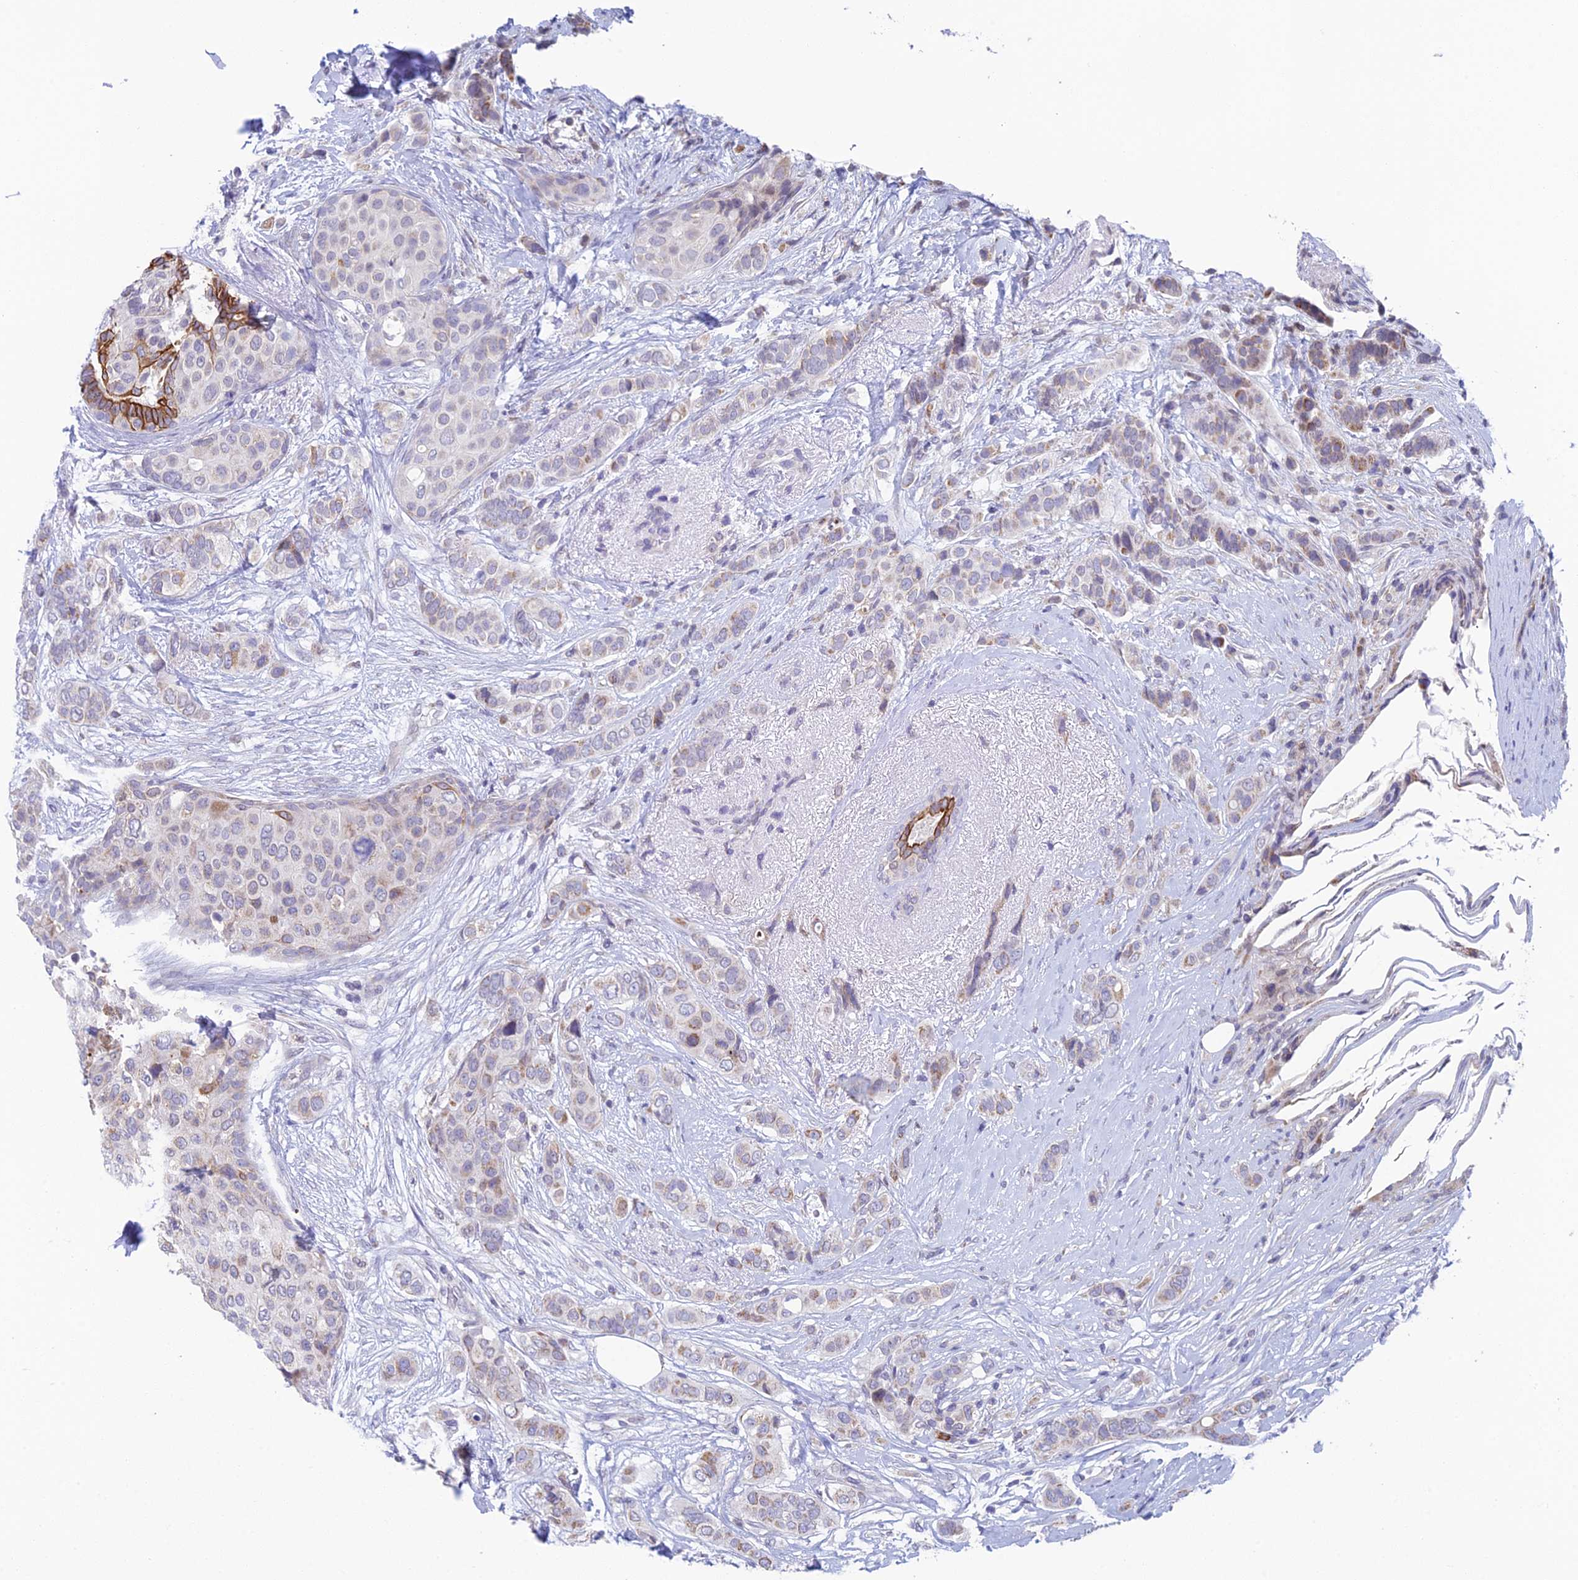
{"staining": {"intensity": "moderate", "quantity": "<25%", "location": "cytoplasmic/membranous"}, "tissue": "breast cancer", "cell_type": "Tumor cells", "image_type": "cancer", "snomed": [{"axis": "morphology", "description": "Lobular carcinoma"}, {"axis": "topography", "description": "Breast"}], "caption": "A micrograph of breast cancer stained for a protein exhibits moderate cytoplasmic/membranous brown staining in tumor cells.", "gene": "REXO5", "patient": {"sex": "female", "age": 51}}